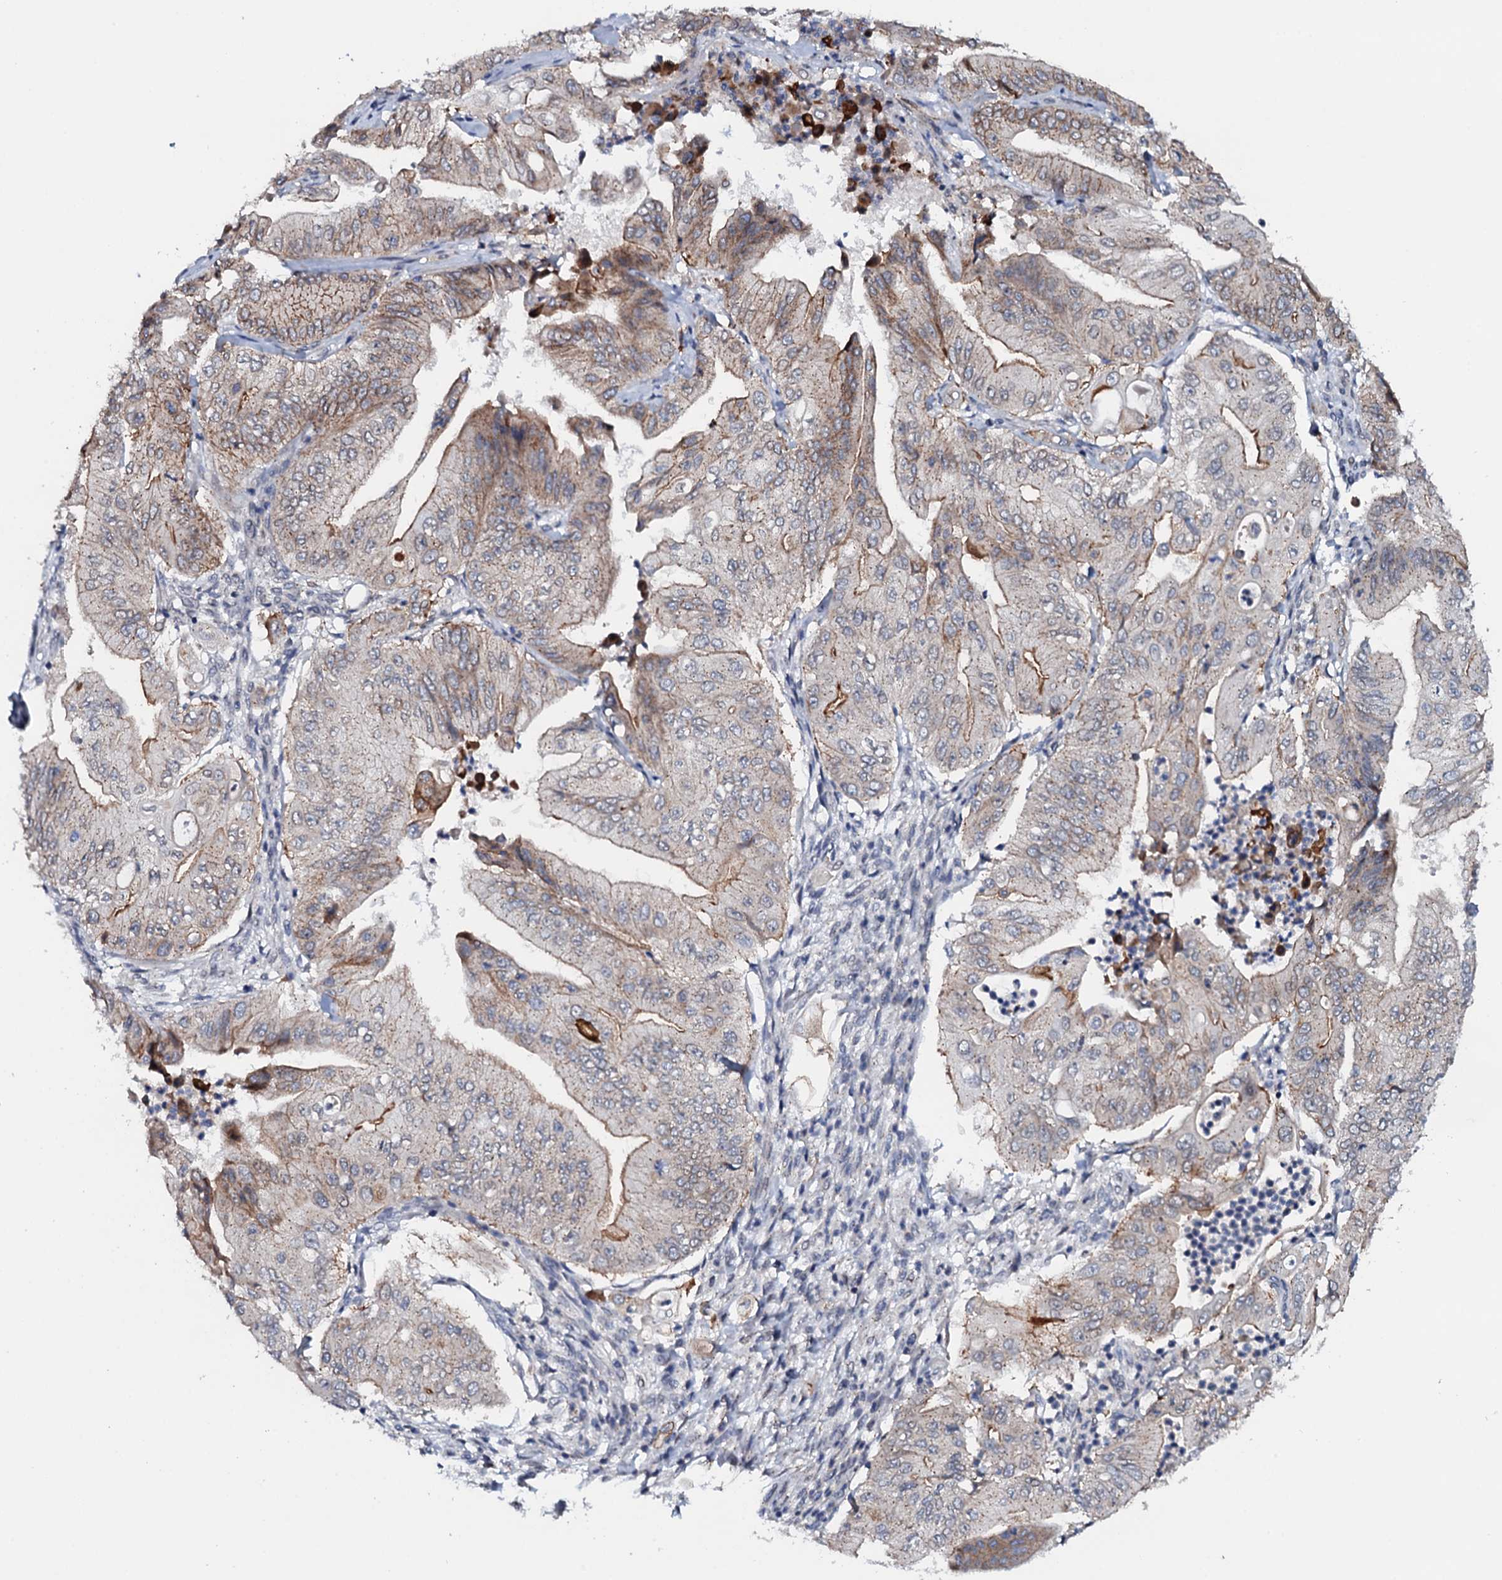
{"staining": {"intensity": "moderate", "quantity": "25%-75%", "location": "cytoplasmic/membranous"}, "tissue": "pancreatic cancer", "cell_type": "Tumor cells", "image_type": "cancer", "snomed": [{"axis": "morphology", "description": "Adenocarcinoma, NOS"}, {"axis": "topography", "description": "Pancreas"}], "caption": "There is medium levels of moderate cytoplasmic/membranous positivity in tumor cells of adenocarcinoma (pancreatic), as demonstrated by immunohistochemical staining (brown color).", "gene": "SNTA1", "patient": {"sex": "female", "age": 77}}